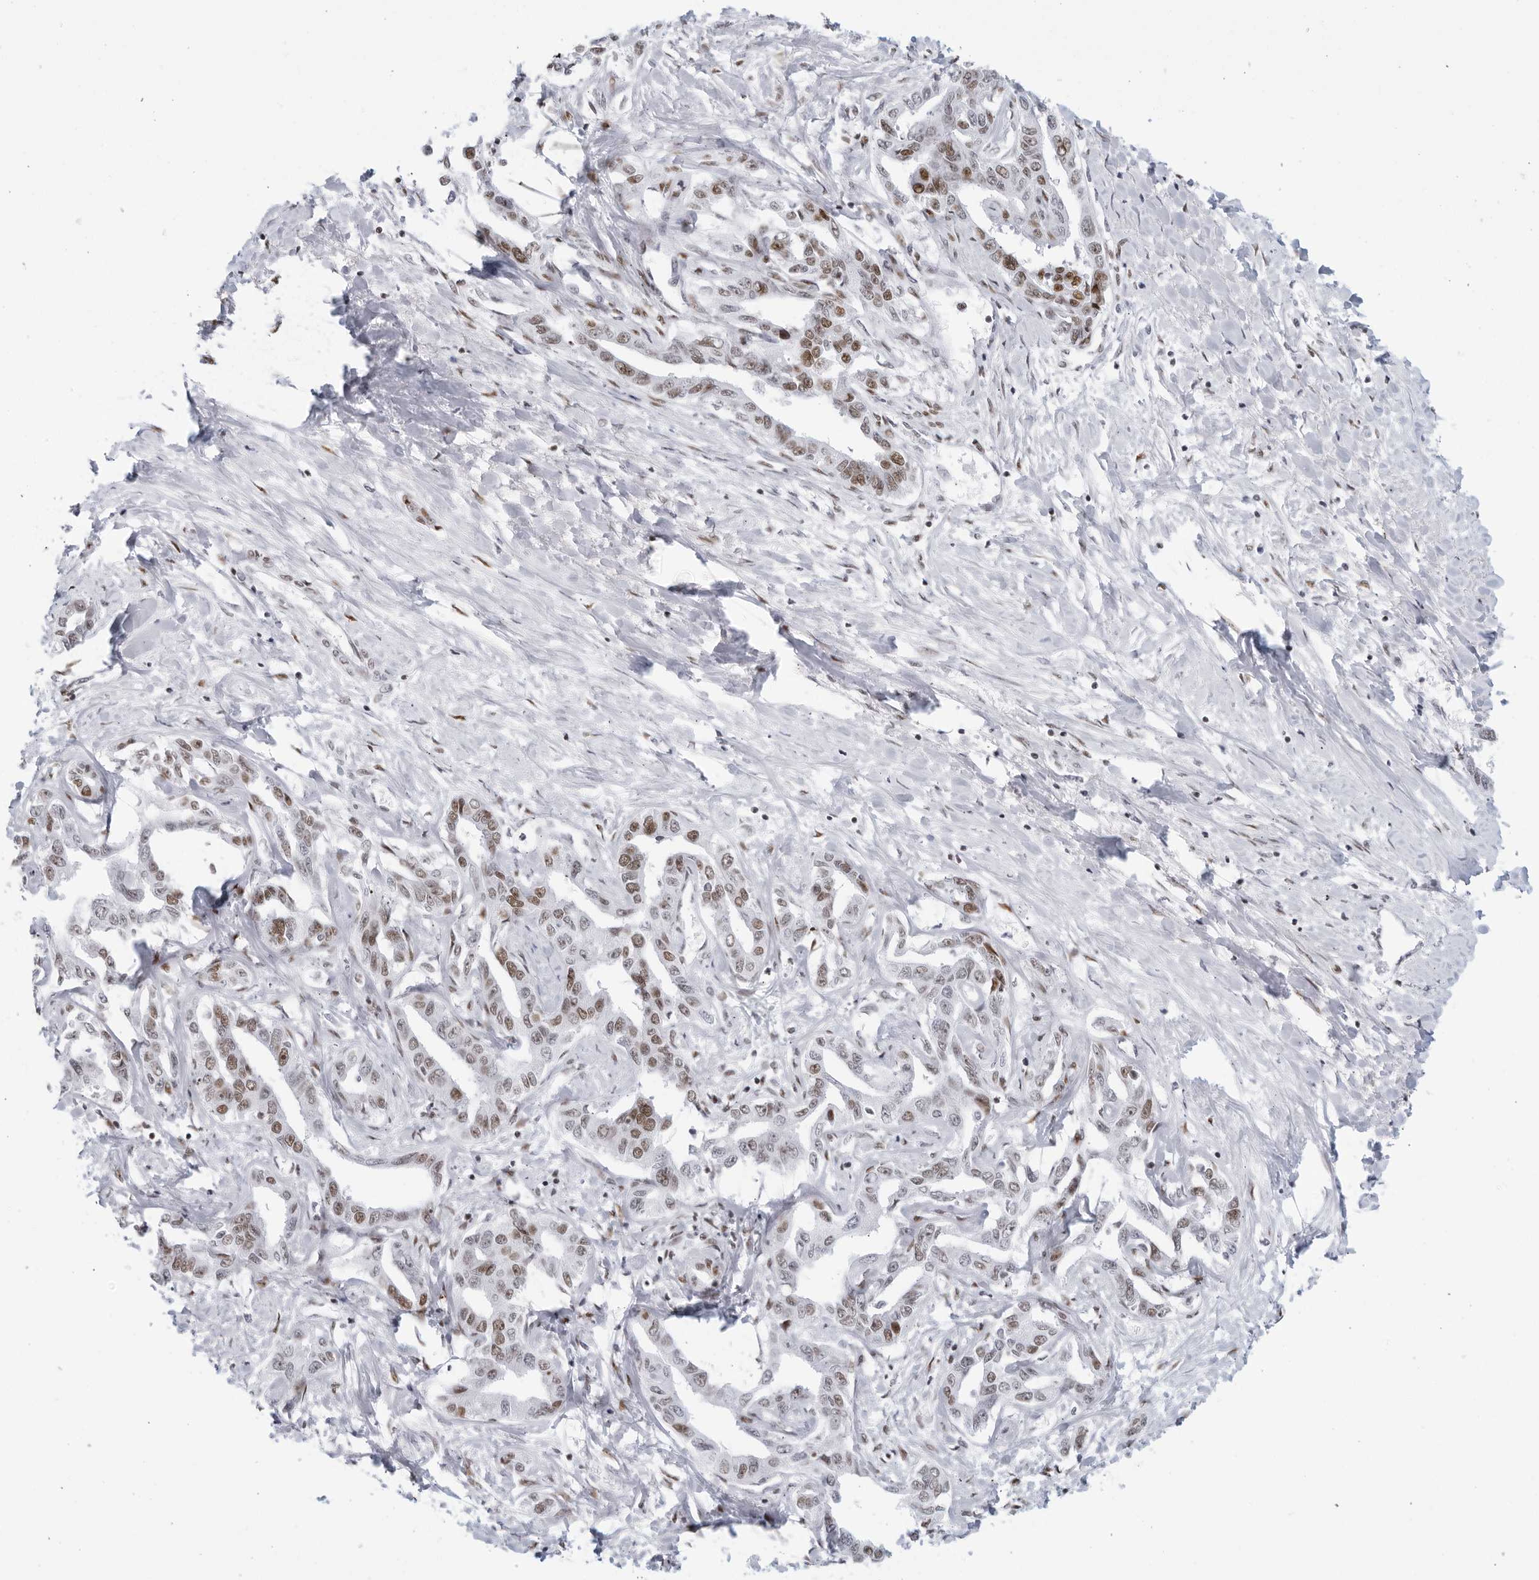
{"staining": {"intensity": "moderate", "quantity": ">75%", "location": "nuclear"}, "tissue": "liver cancer", "cell_type": "Tumor cells", "image_type": "cancer", "snomed": [{"axis": "morphology", "description": "Cholangiocarcinoma"}, {"axis": "topography", "description": "Liver"}], "caption": "A brown stain shows moderate nuclear expression of a protein in liver cancer tumor cells.", "gene": "HP1BP3", "patient": {"sex": "male", "age": 59}}